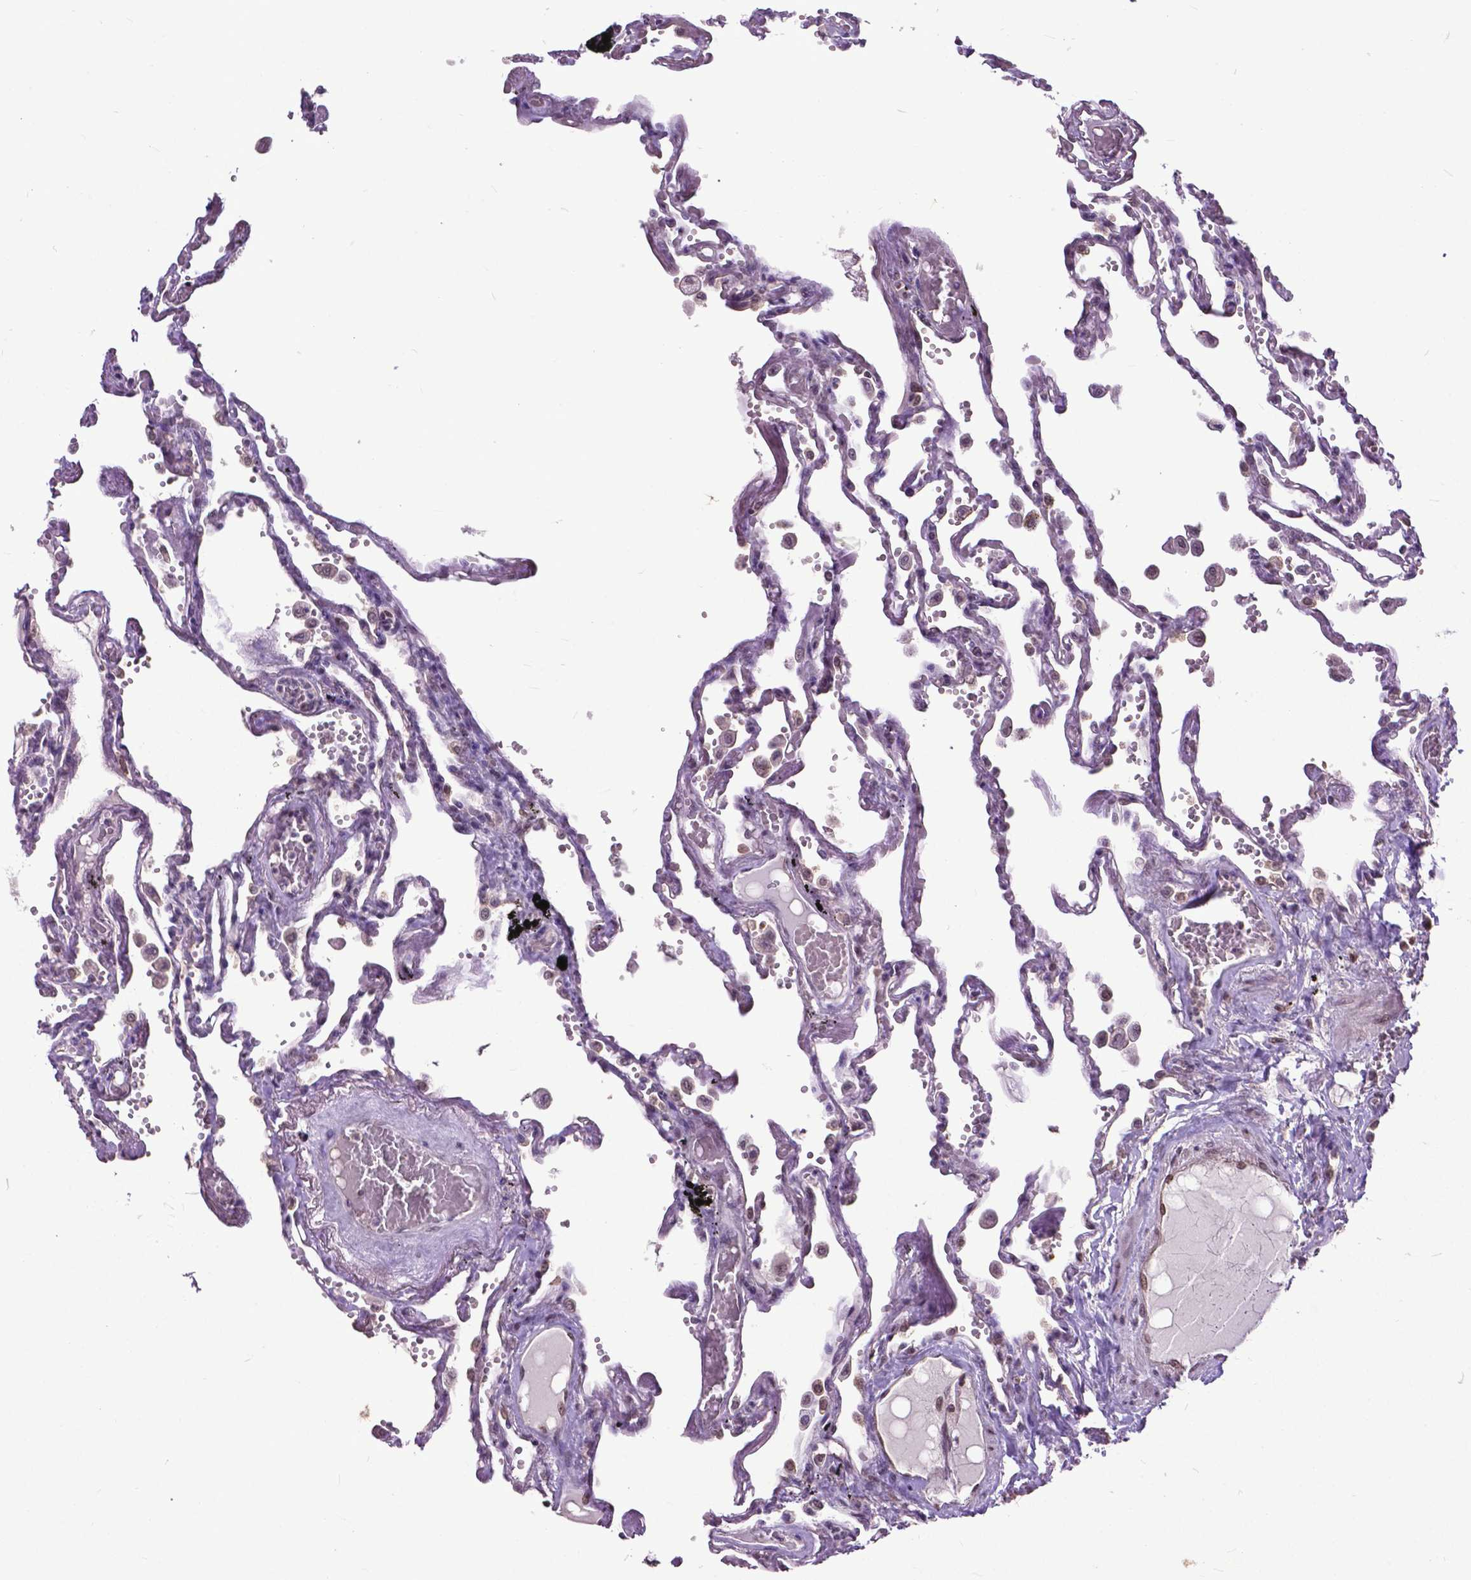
{"staining": {"intensity": "negative", "quantity": "none", "location": "none"}, "tissue": "lung", "cell_type": "Alveolar cells", "image_type": "normal", "snomed": [{"axis": "morphology", "description": "Normal tissue, NOS"}, {"axis": "morphology", "description": "Adenocarcinoma, NOS"}, {"axis": "topography", "description": "Cartilage tissue"}, {"axis": "topography", "description": "Lung"}], "caption": "A high-resolution micrograph shows immunohistochemistry staining of benign lung, which shows no significant staining in alveolar cells. Brightfield microscopy of IHC stained with DAB (brown) and hematoxylin (blue), captured at high magnification.", "gene": "FAF1", "patient": {"sex": "female", "age": 67}}